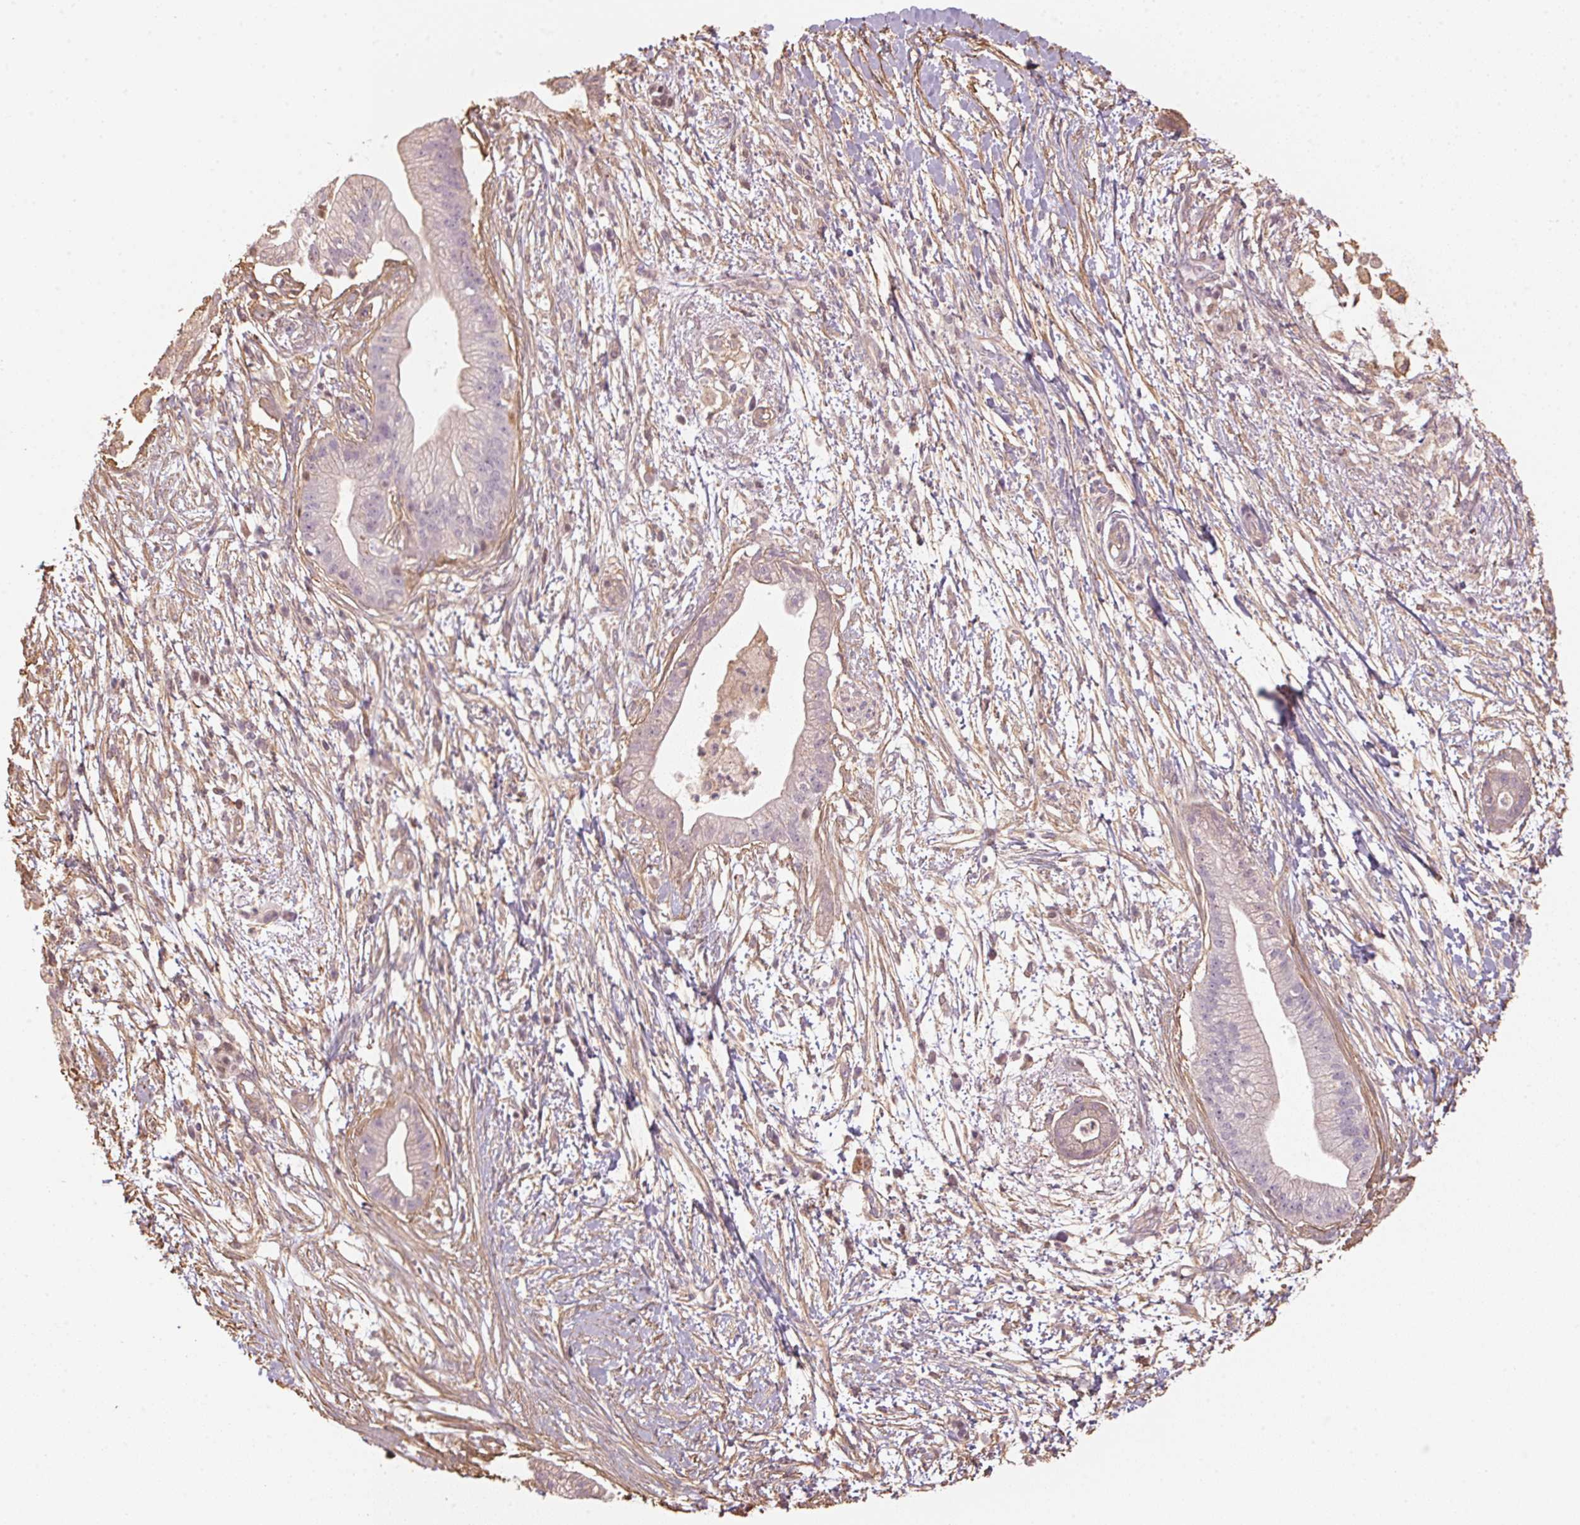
{"staining": {"intensity": "negative", "quantity": "none", "location": "none"}, "tissue": "pancreatic cancer", "cell_type": "Tumor cells", "image_type": "cancer", "snomed": [{"axis": "morphology", "description": "Normal tissue, NOS"}, {"axis": "morphology", "description": "Adenocarcinoma, NOS"}, {"axis": "topography", "description": "Lymph node"}, {"axis": "topography", "description": "Pancreas"}], "caption": "Tumor cells show no significant protein expression in pancreatic cancer (adenocarcinoma).", "gene": "QDPR", "patient": {"sex": "female", "age": 58}}